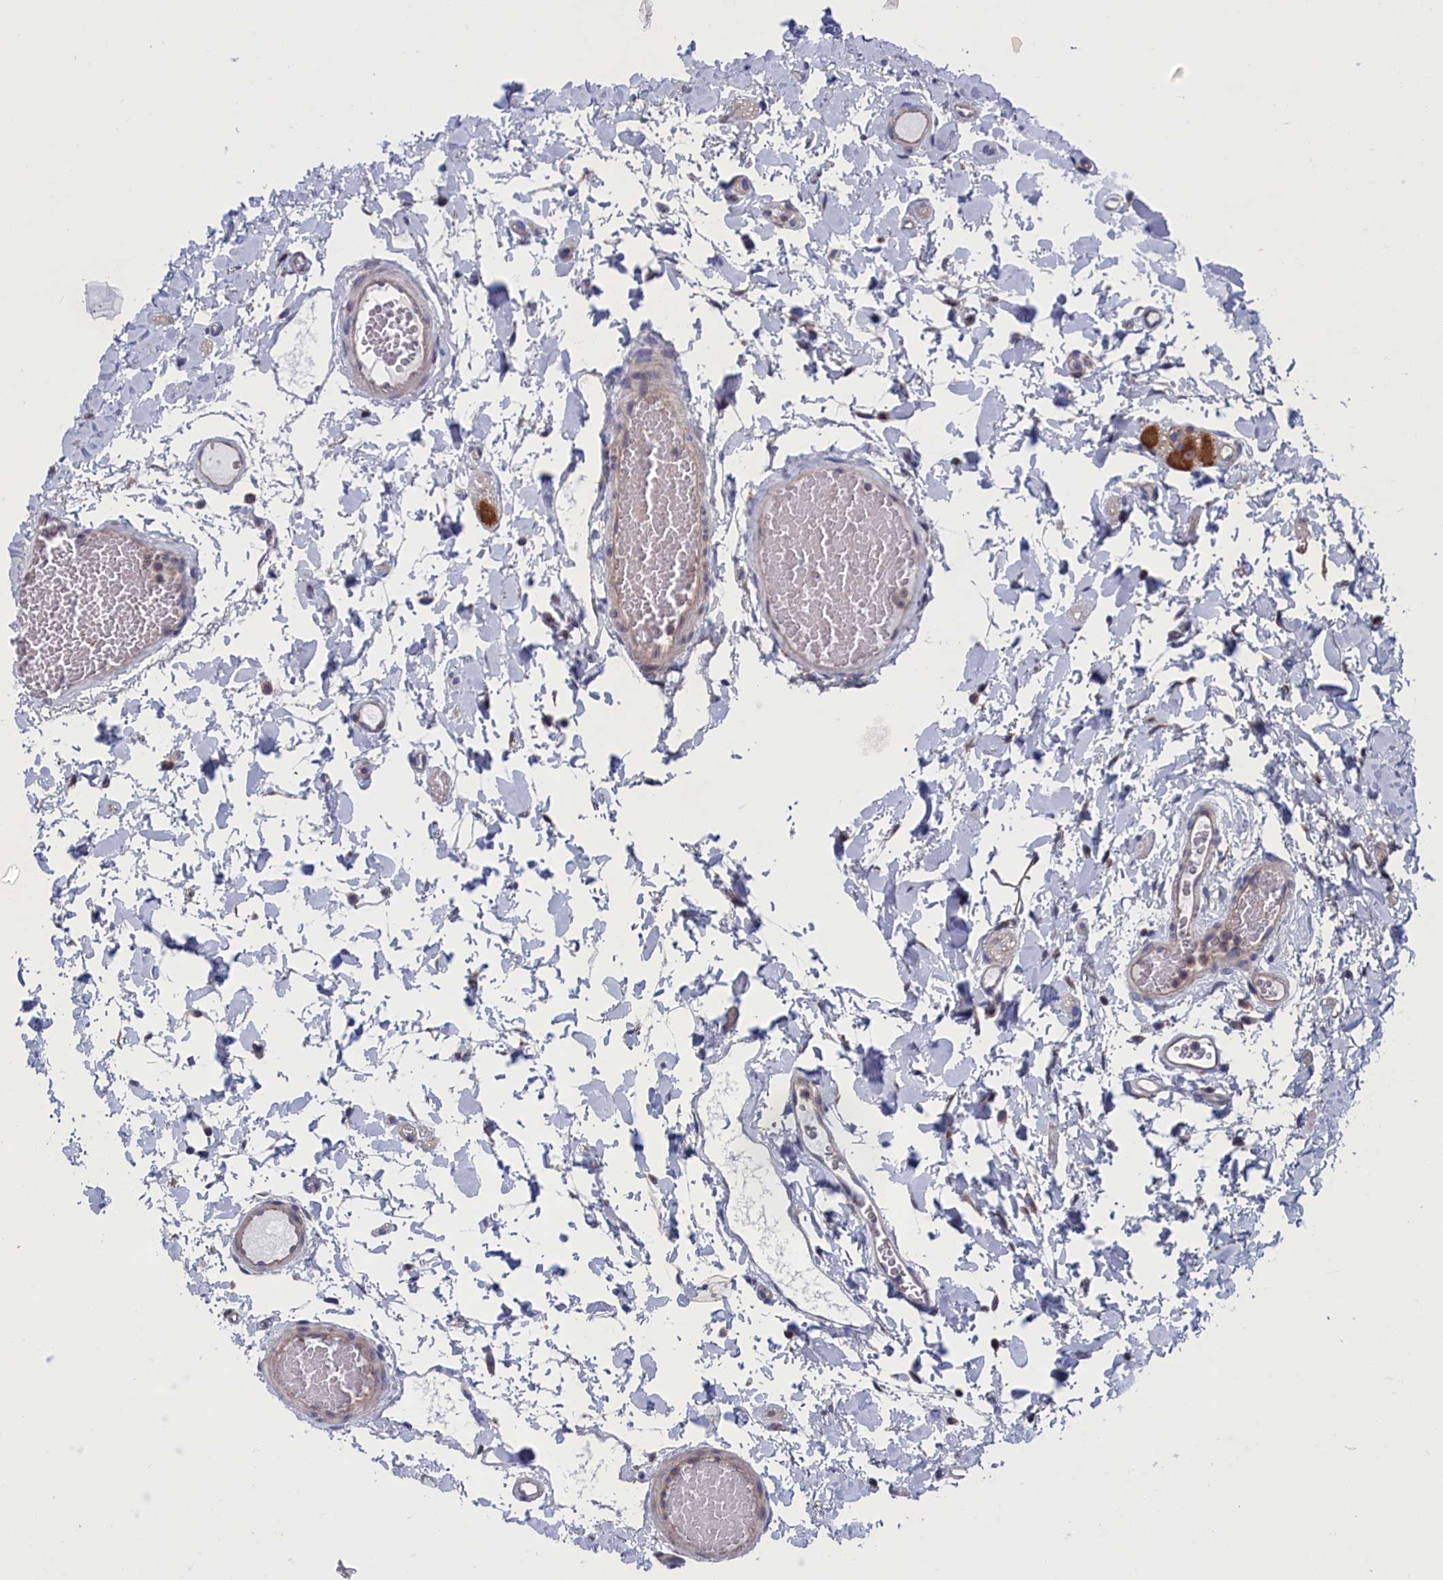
{"staining": {"intensity": "weak", "quantity": ">75%", "location": "cytoplasmic/membranous"}, "tissue": "colon", "cell_type": "Endothelial cells", "image_type": "normal", "snomed": [{"axis": "morphology", "description": "Normal tissue, NOS"}, {"axis": "topography", "description": "Colon"}], "caption": "The photomicrograph exhibits immunohistochemical staining of unremarkable colon. There is weak cytoplasmic/membranous positivity is appreciated in about >75% of endothelial cells. Immunohistochemistry (ihc) stains the protein of interest in brown and the nuclei are stained blue.", "gene": "SPATA13", "patient": {"sex": "male", "age": 84}}